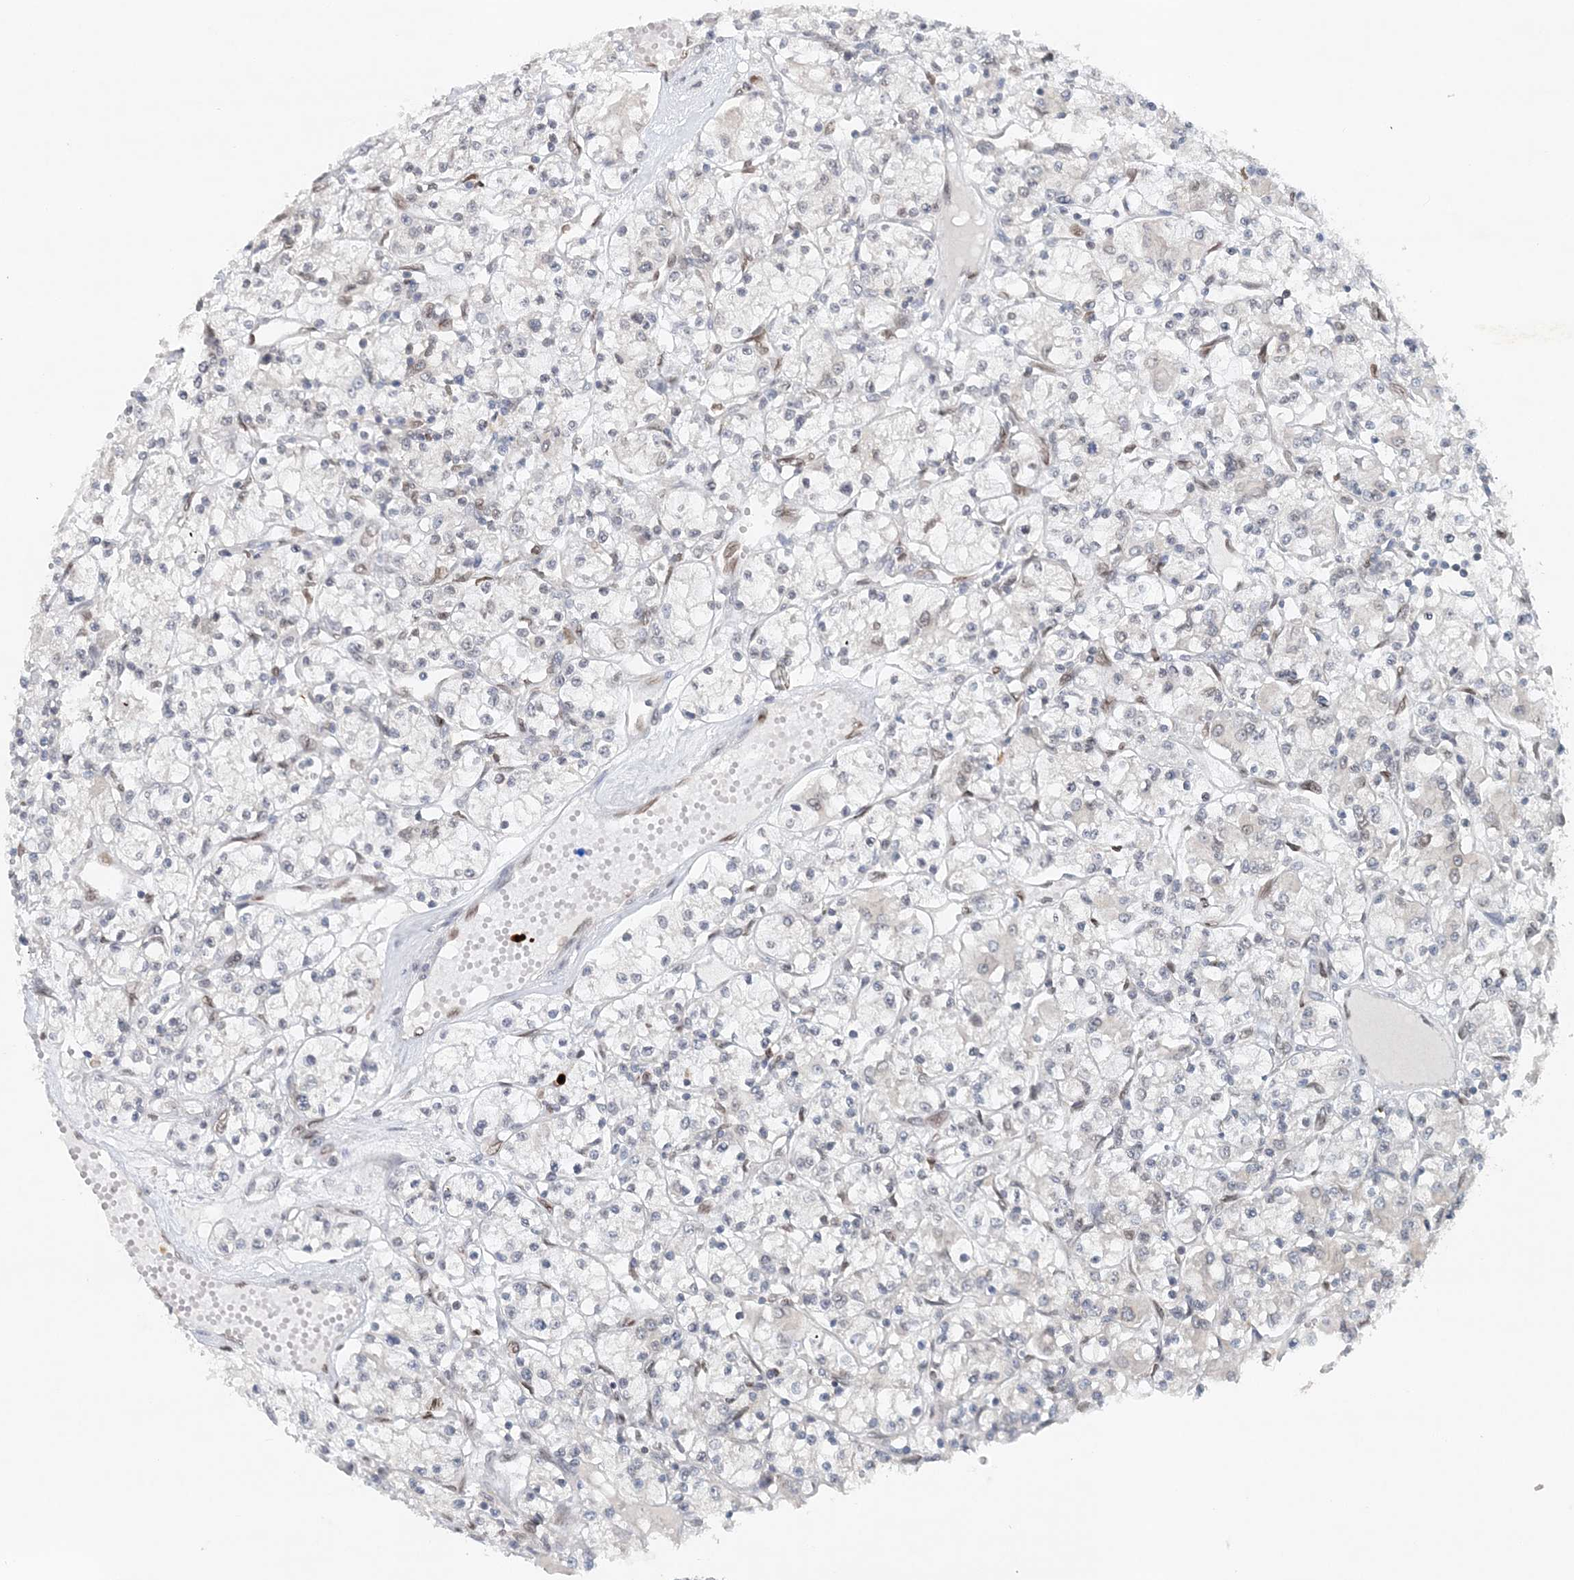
{"staining": {"intensity": "negative", "quantity": "none", "location": "none"}, "tissue": "renal cancer", "cell_type": "Tumor cells", "image_type": "cancer", "snomed": [{"axis": "morphology", "description": "Adenocarcinoma, NOS"}, {"axis": "topography", "description": "Kidney"}], "caption": "Immunohistochemical staining of renal cancer (adenocarcinoma) shows no significant expression in tumor cells. Brightfield microscopy of immunohistochemistry (IHC) stained with DAB (3,3'-diaminobenzidine) (brown) and hematoxylin (blue), captured at high magnification.", "gene": "NUP54", "patient": {"sex": "female", "age": 59}}